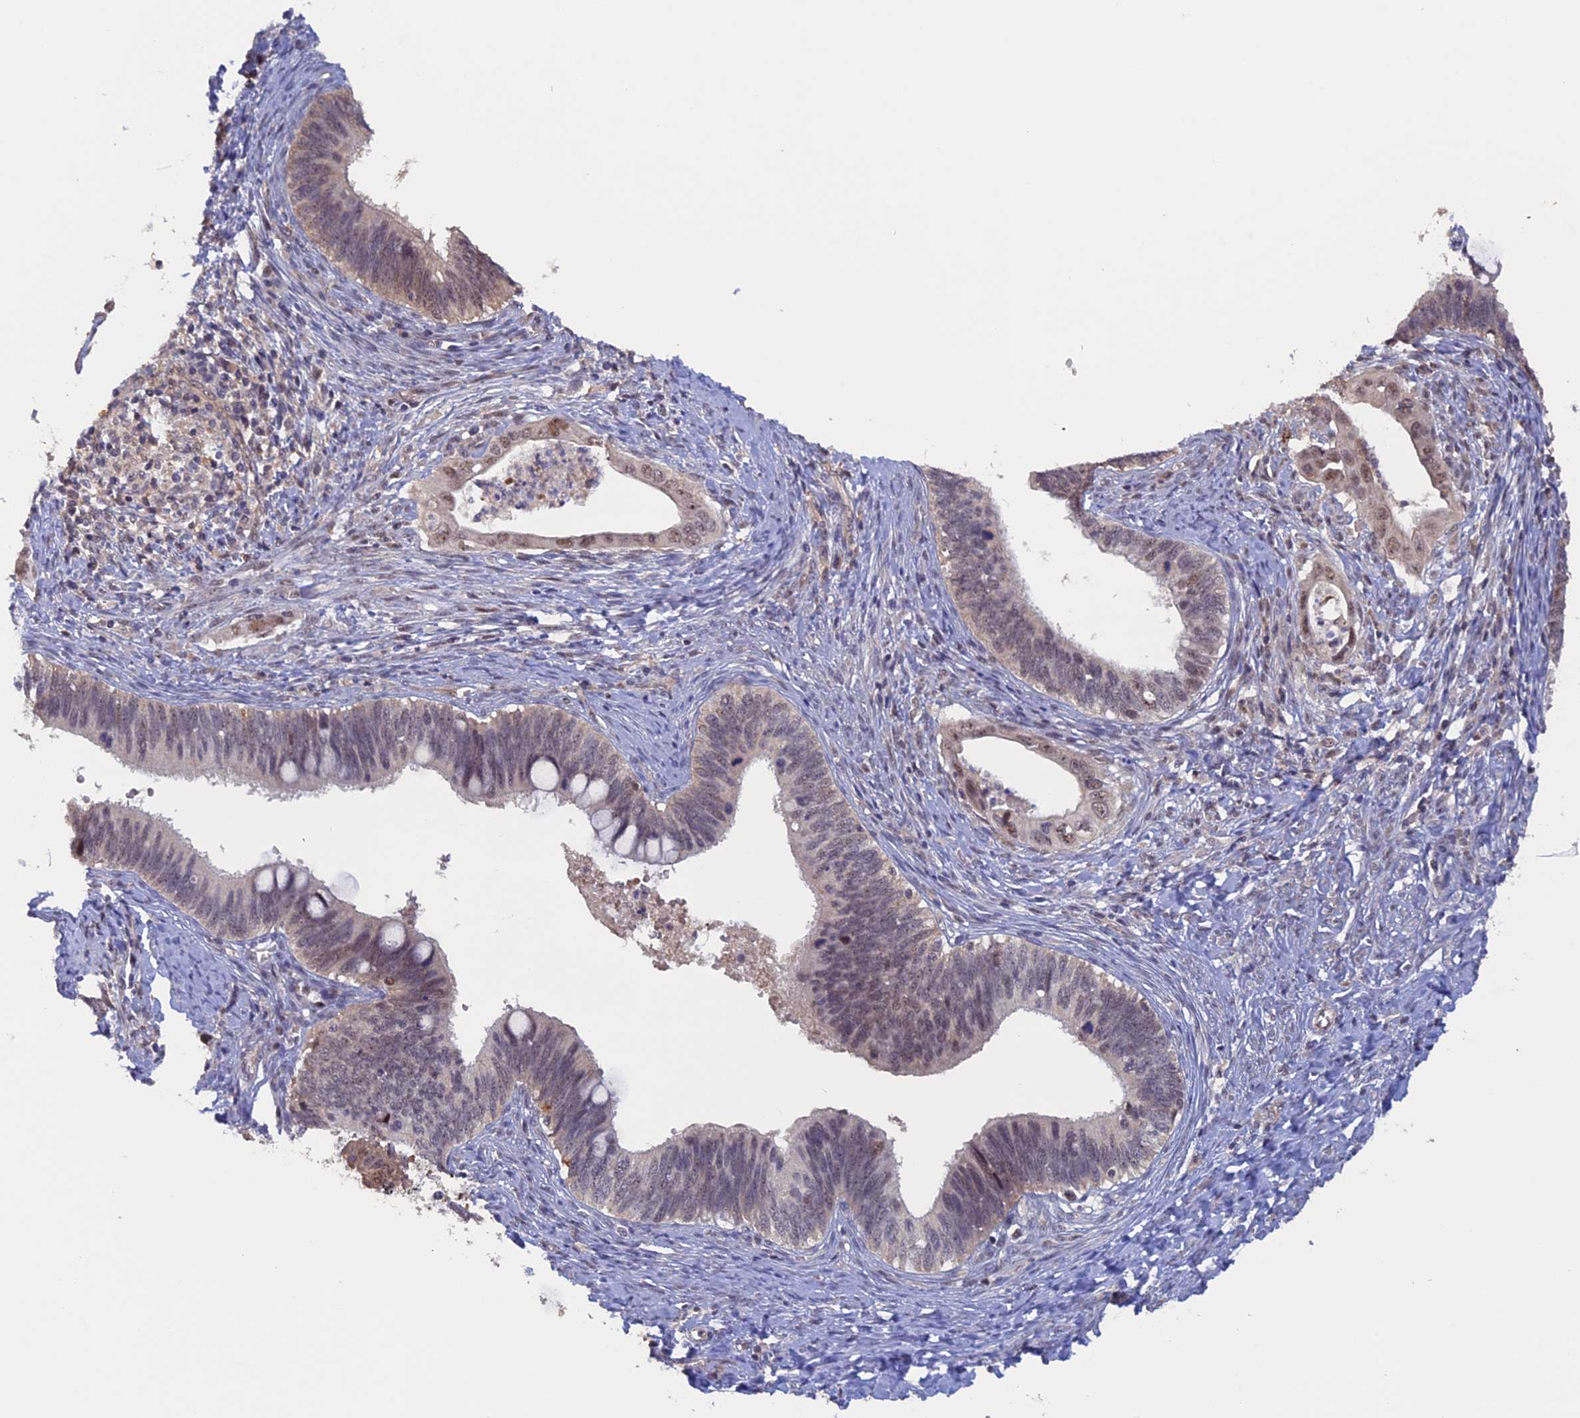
{"staining": {"intensity": "moderate", "quantity": "25%-75%", "location": "nuclear"}, "tissue": "cervical cancer", "cell_type": "Tumor cells", "image_type": "cancer", "snomed": [{"axis": "morphology", "description": "Adenocarcinoma, NOS"}, {"axis": "topography", "description": "Cervix"}], "caption": "Moderate nuclear staining for a protein is appreciated in approximately 25%-75% of tumor cells of cervical cancer (adenocarcinoma) using IHC.", "gene": "FAM98C", "patient": {"sex": "female", "age": 42}}